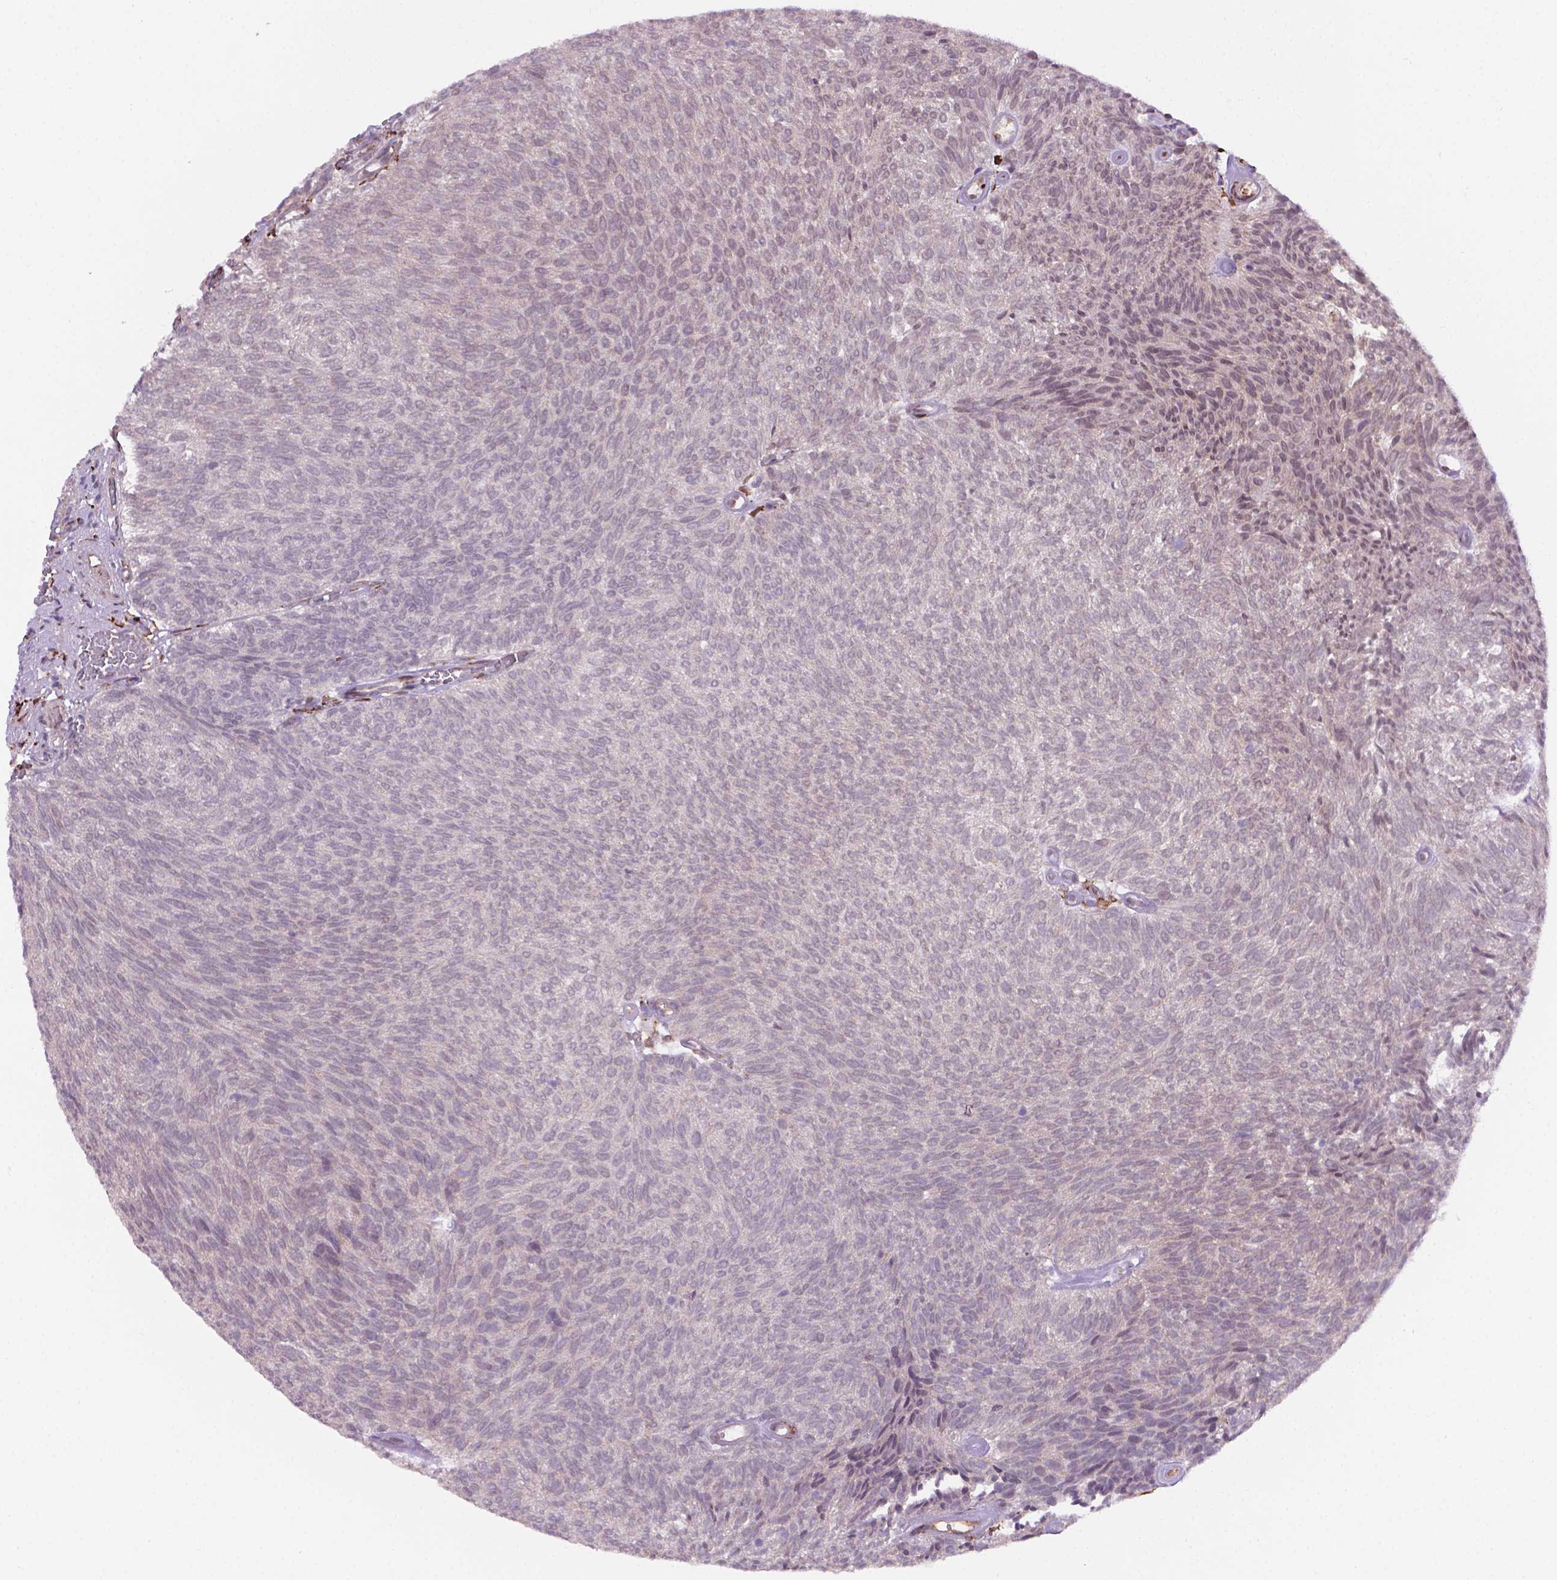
{"staining": {"intensity": "negative", "quantity": "none", "location": "none"}, "tissue": "urothelial cancer", "cell_type": "Tumor cells", "image_type": "cancer", "snomed": [{"axis": "morphology", "description": "Urothelial carcinoma, Low grade"}, {"axis": "topography", "description": "Urinary bladder"}], "caption": "A high-resolution image shows immunohistochemistry staining of low-grade urothelial carcinoma, which exhibits no significant expression in tumor cells.", "gene": "FNIP1", "patient": {"sex": "male", "age": 77}}